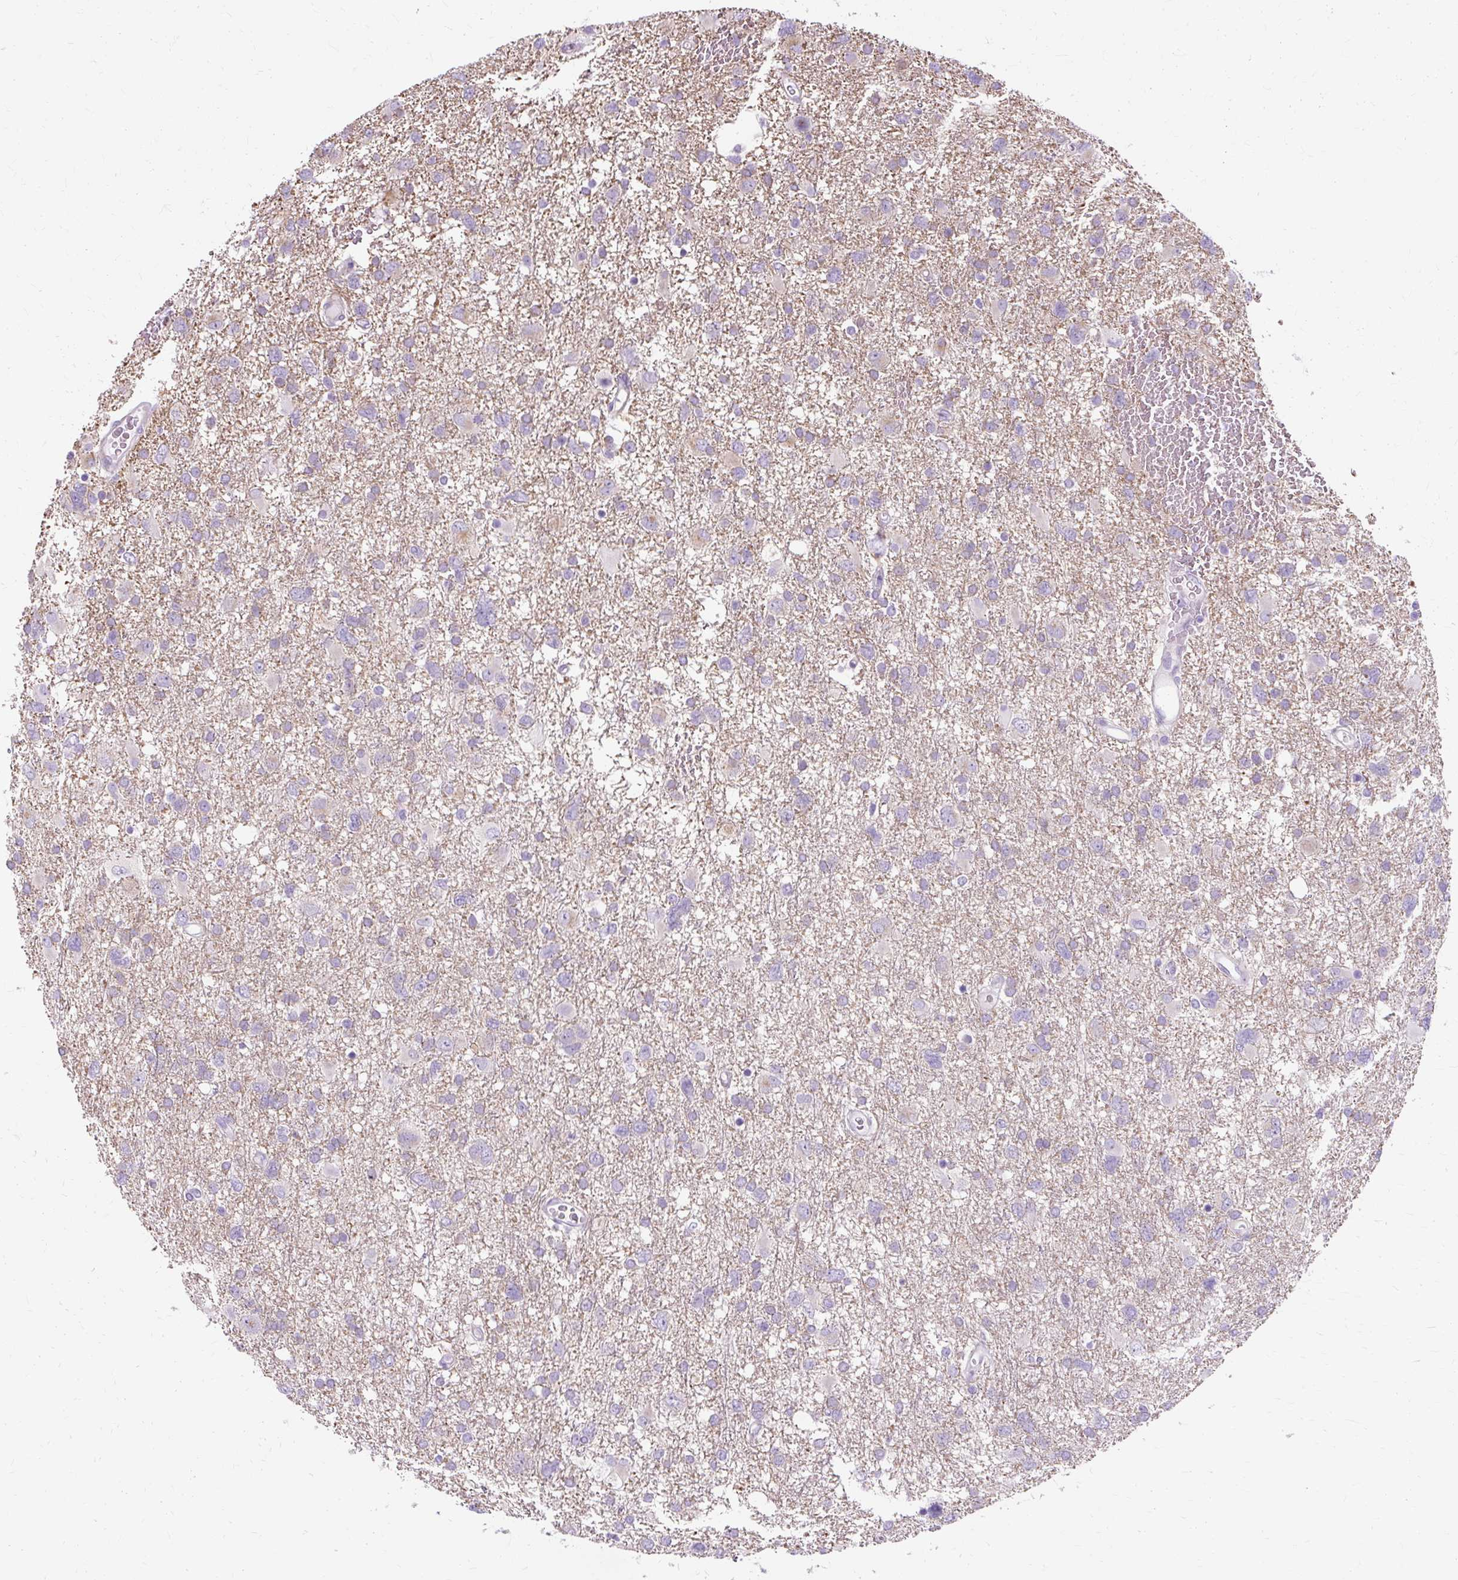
{"staining": {"intensity": "negative", "quantity": "none", "location": "none"}, "tissue": "glioma", "cell_type": "Tumor cells", "image_type": "cancer", "snomed": [{"axis": "morphology", "description": "Glioma, malignant, High grade"}, {"axis": "topography", "description": "Brain"}], "caption": "Tumor cells are negative for protein expression in human malignant glioma (high-grade).", "gene": "TMEM89", "patient": {"sex": "male", "age": 61}}